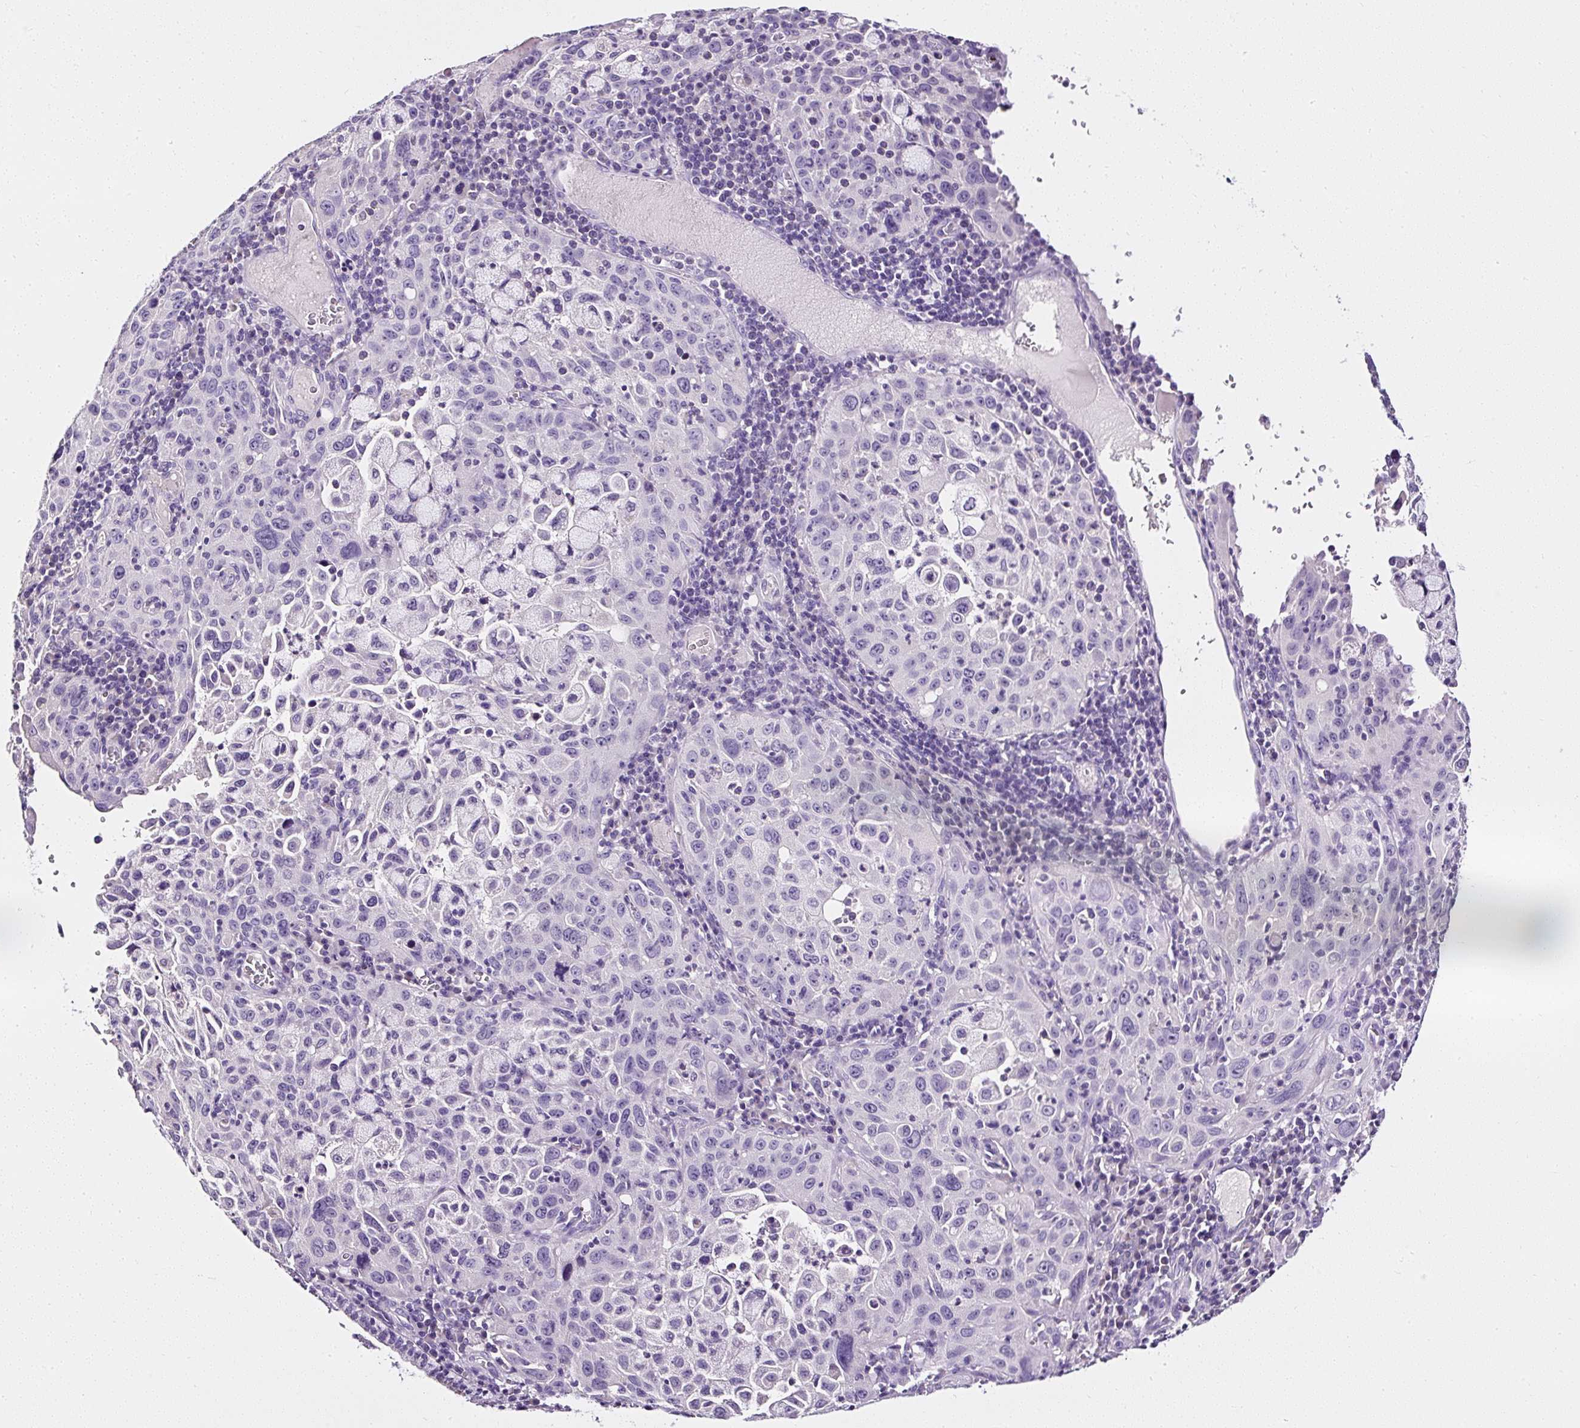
{"staining": {"intensity": "negative", "quantity": "none", "location": "none"}, "tissue": "cervical cancer", "cell_type": "Tumor cells", "image_type": "cancer", "snomed": [{"axis": "morphology", "description": "Squamous cell carcinoma, NOS"}, {"axis": "topography", "description": "Cervix"}], "caption": "IHC photomicrograph of neoplastic tissue: human squamous cell carcinoma (cervical) stained with DAB displays no significant protein positivity in tumor cells.", "gene": "ATP2A1", "patient": {"sex": "female", "age": 42}}